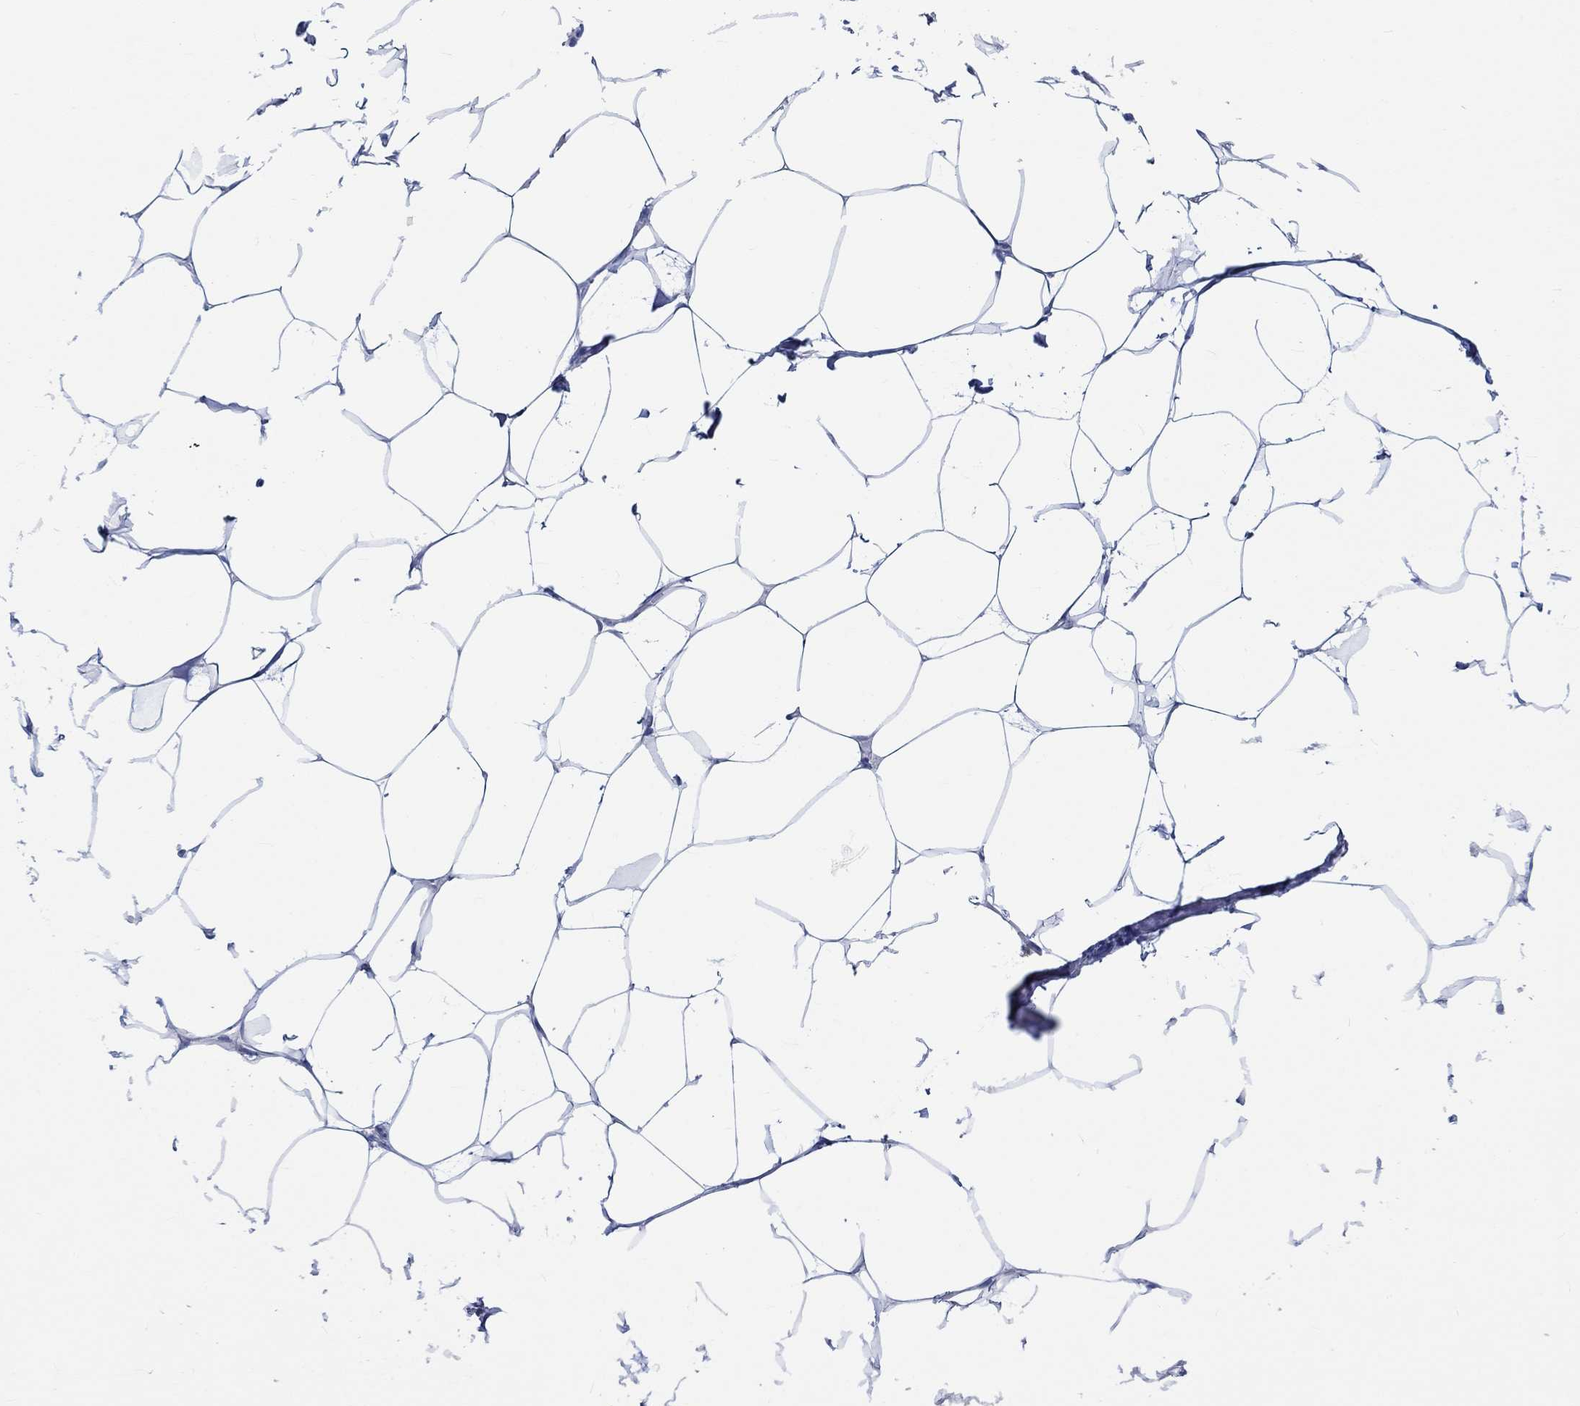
{"staining": {"intensity": "negative", "quantity": "none", "location": "none"}, "tissue": "breast", "cell_type": "Adipocytes", "image_type": "normal", "snomed": [{"axis": "morphology", "description": "Normal tissue, NOS"}, {"axis": "topography", "description": "Breast"}], "caption": "Protein analysis of normal breast displays no significant expression in adipocytes.", "gene": "PTPRN2", "patient": {"sex": "female", "age": 32}}